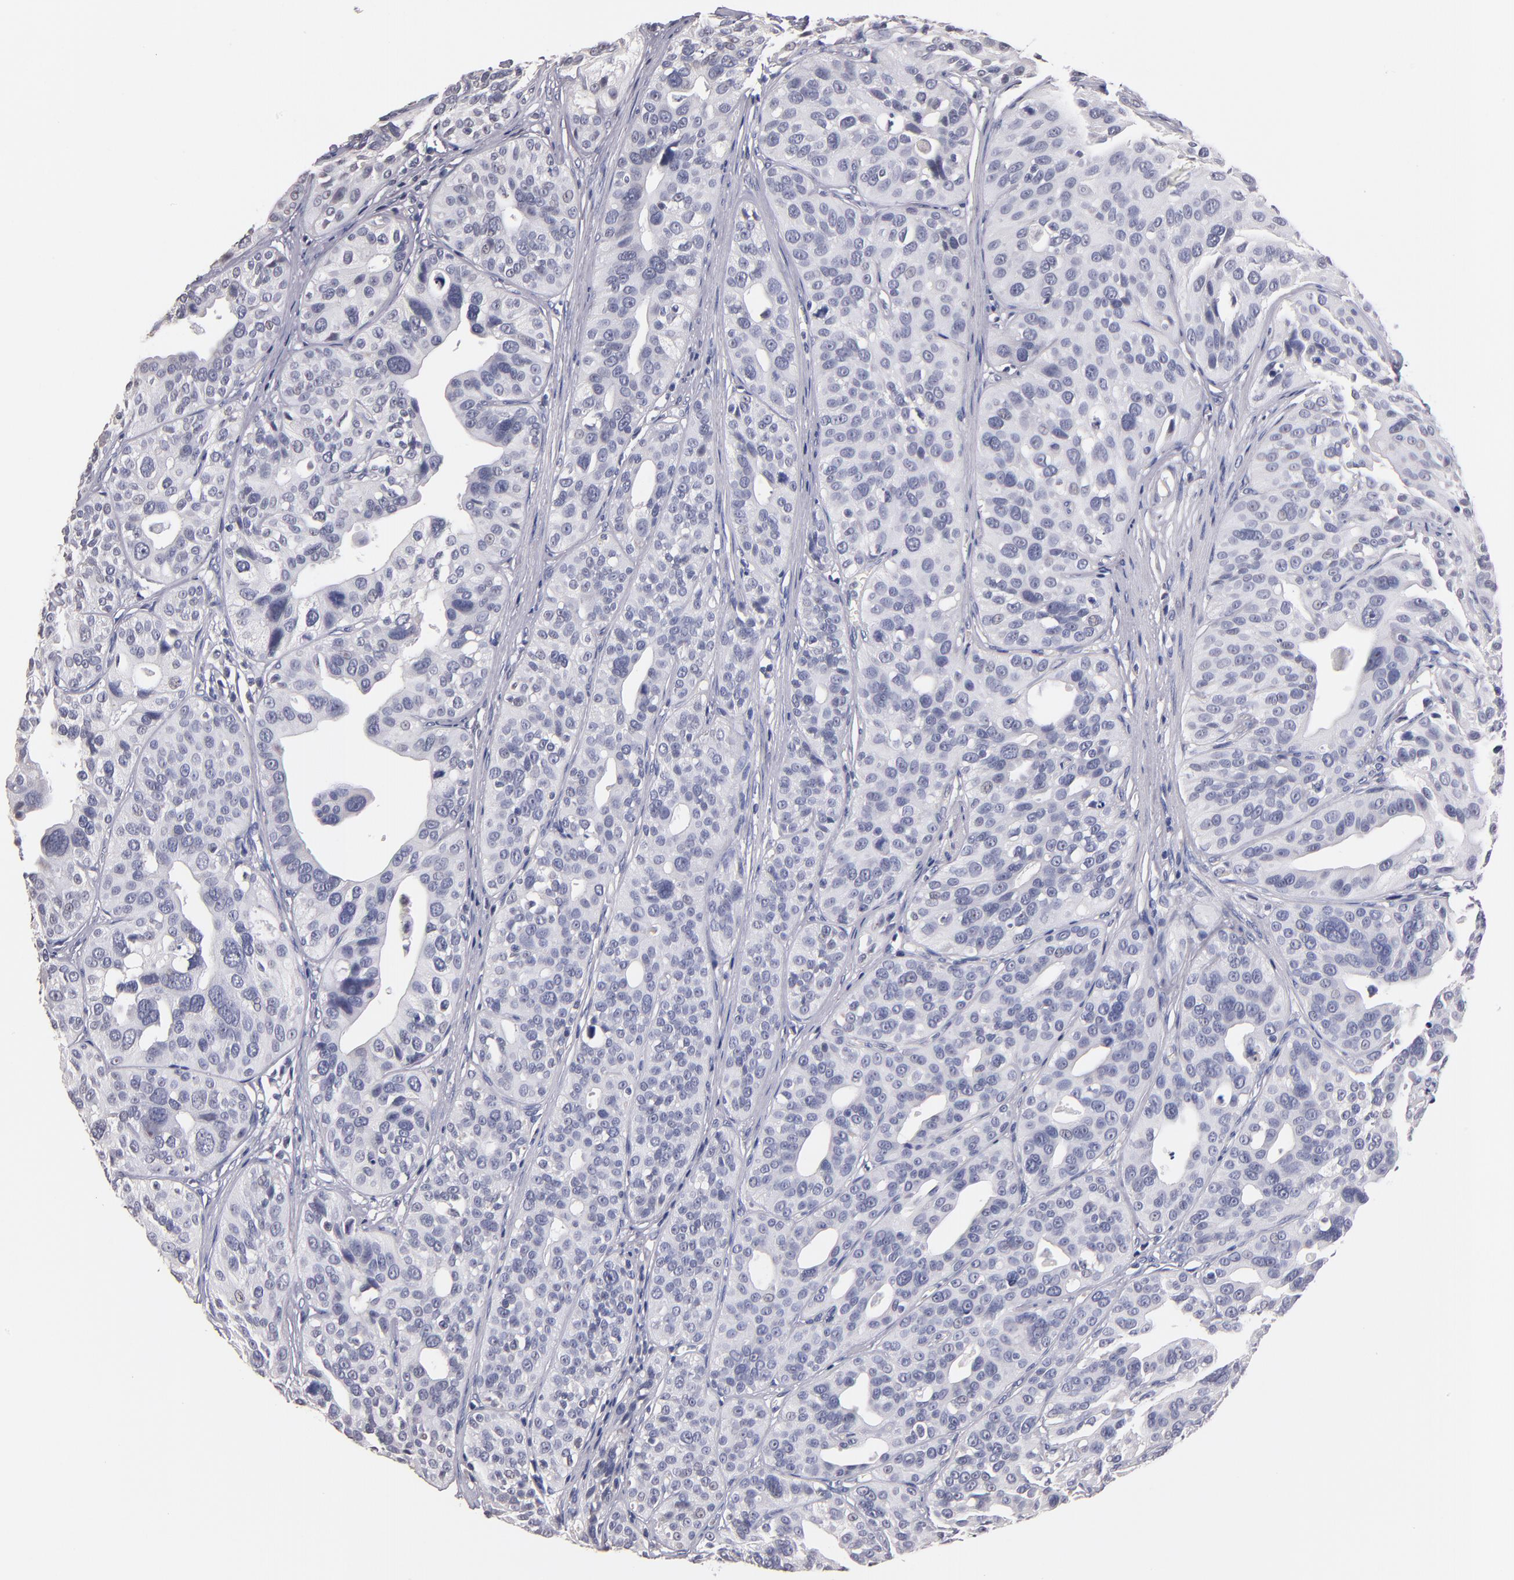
{"staining": {"intensity": "negative", "quantity": "none", "location": "none"}, "tissue": "urothelial cancer", "cell_type": "Tumor cells", "image_type": "cancer", "snomed": [{"axis": "morphology", "description": "Urothelial carcinoma, High grade"}, {"axis": "topography", "description": "Urinary bladder"}], "caption": "This is an immunohistochemistry micrograph of urothelial cancer. There is no staining in tumor cells.", "gene": "SOX10", "patient": {"sex": "male", "age": 56}}